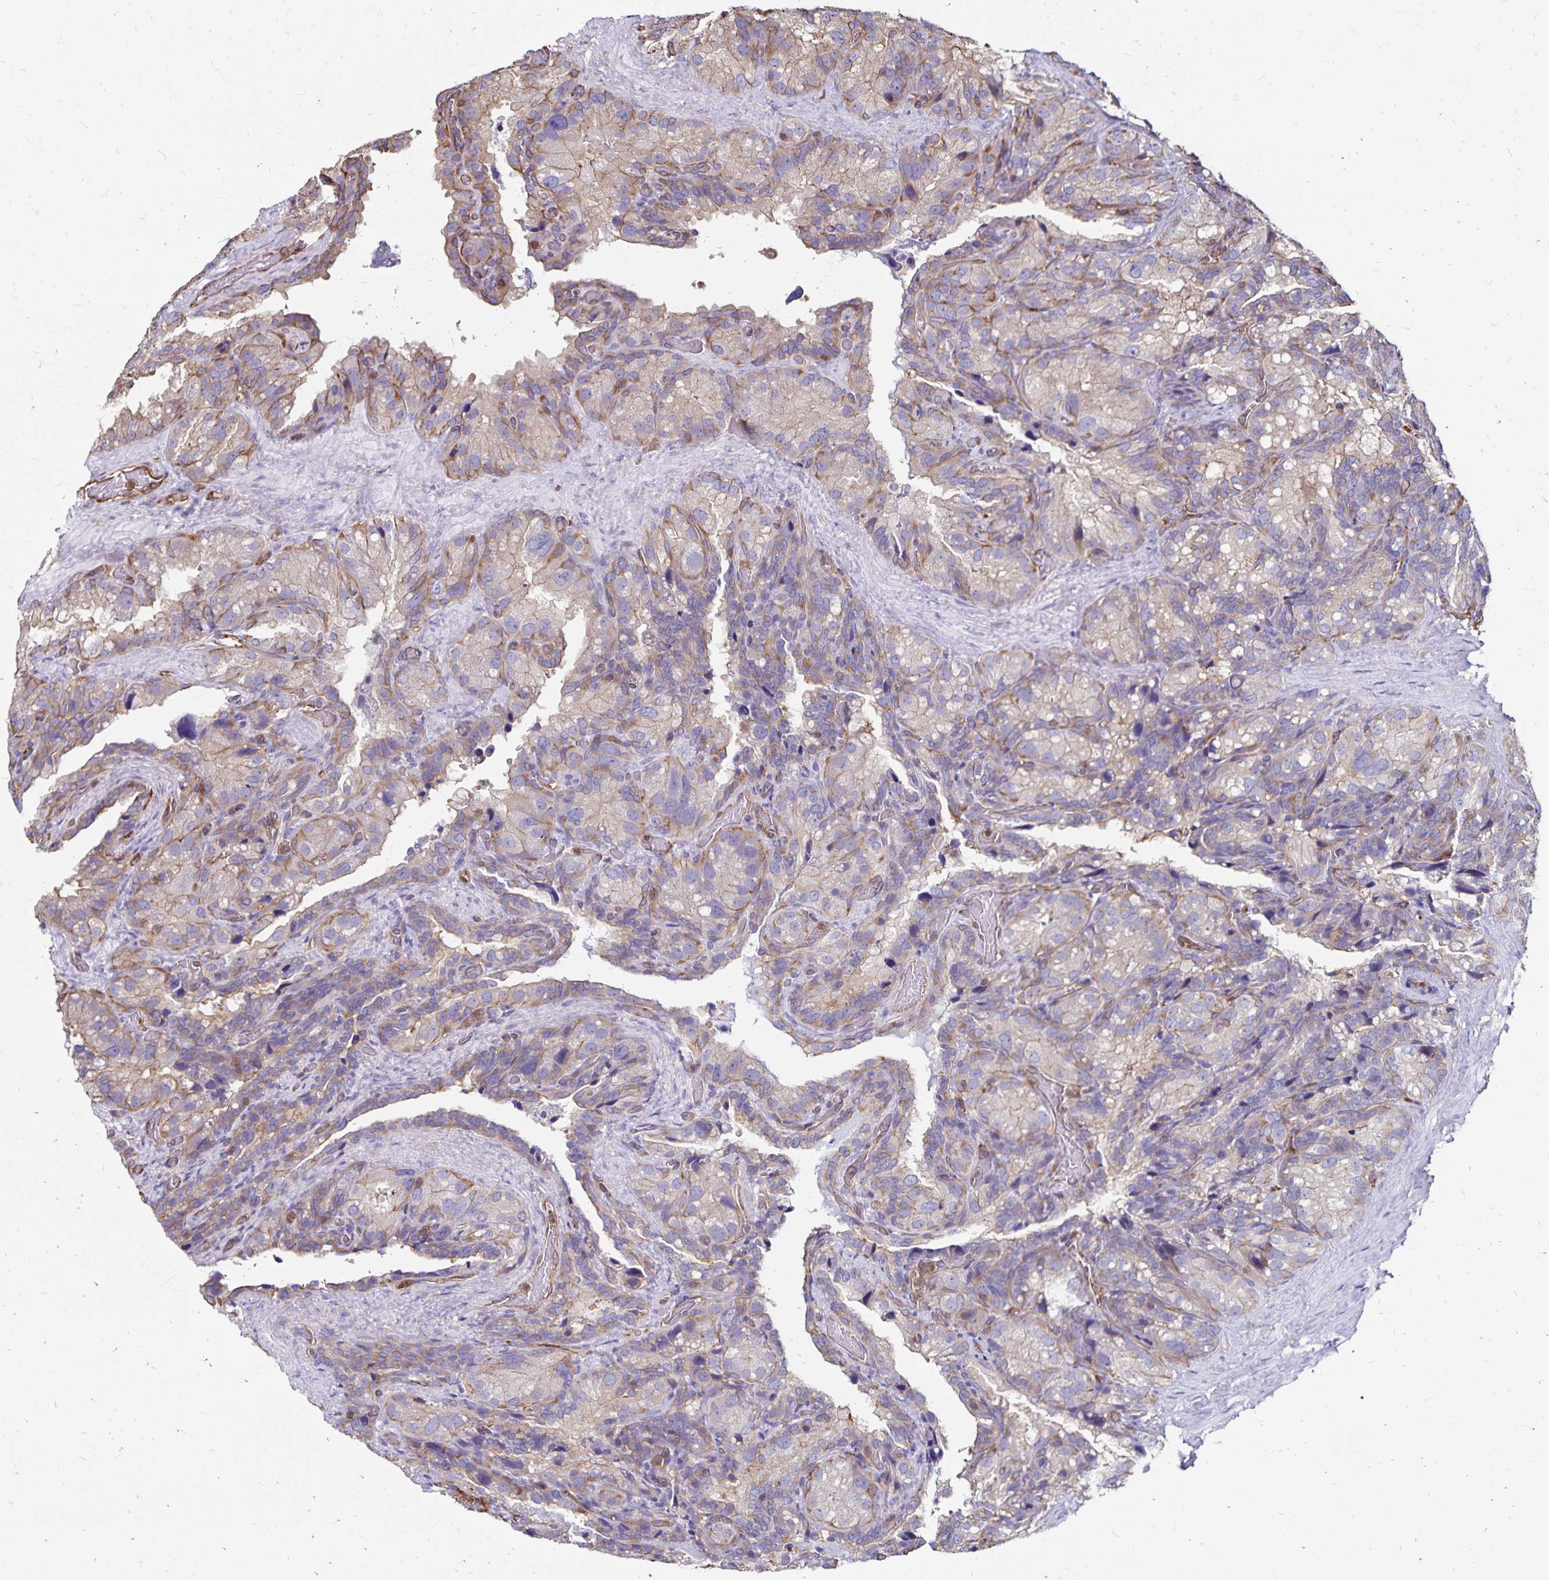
{"staining": {"intensity": "weak", "quantity": "<25%", "location": "cytoplasmic/membranous"}, "tissue": "seminal vesicle", "cell_type": "Glandular cells", "image_type": "normal", "snomed": [{"axis": "morphology", "description": "Normal tissue, NOS"}, {"axis": "topography", "description": "Seminal veicle"}], "caption": "The photomicrograph displays no significant positivity in glandular cells of seminal vesicle. (DAB (3,3'-diaminobenzidine) immunohistochemistry with hematoxylin counter stain).", "gene": "RPRML", "patient": {"sex": "male", "age": 60}}